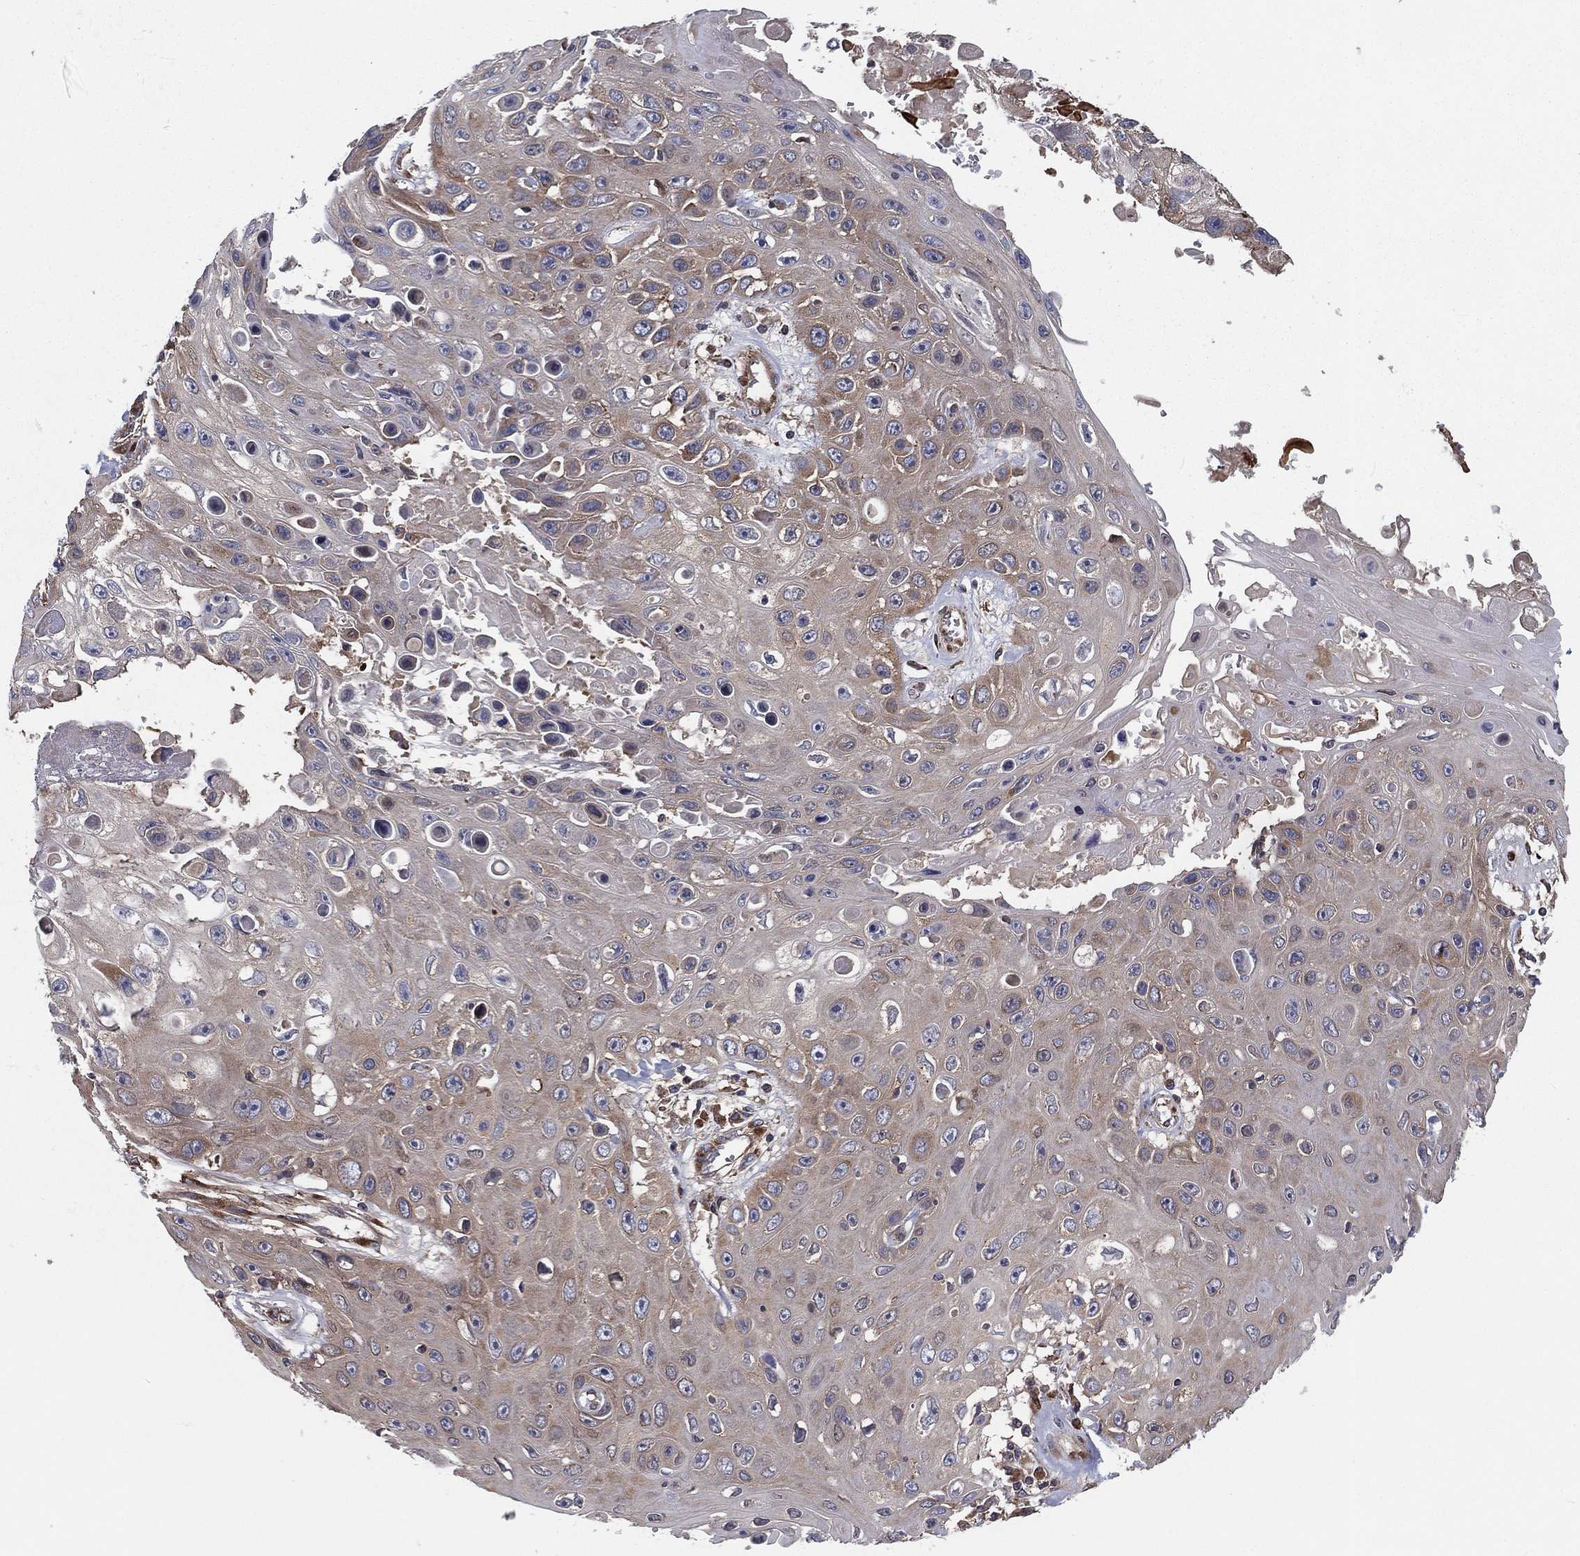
{"staining": {"intensity": "strong", "quantity": "<25%", "location": "cytoplasmic/membranous"}, "tissue": "skin cancer", "cell_type": "Tumor cells", "image_type": "cancer", "snomed": [{"axis": "morphology", "description": "Squamous cell carcinoma, NOS"}, {"axis": "topography", "description": "Skin"}], "caption": "This is a photomicrograph of immunohistochemistry staining of skin cancer (squamous cell carcinoma), which shows strong expression in the cytoplasmic/membranous of tumor cells.", "gene": "EIF2B5", "patient": {"sex": "male", "age": 82}}